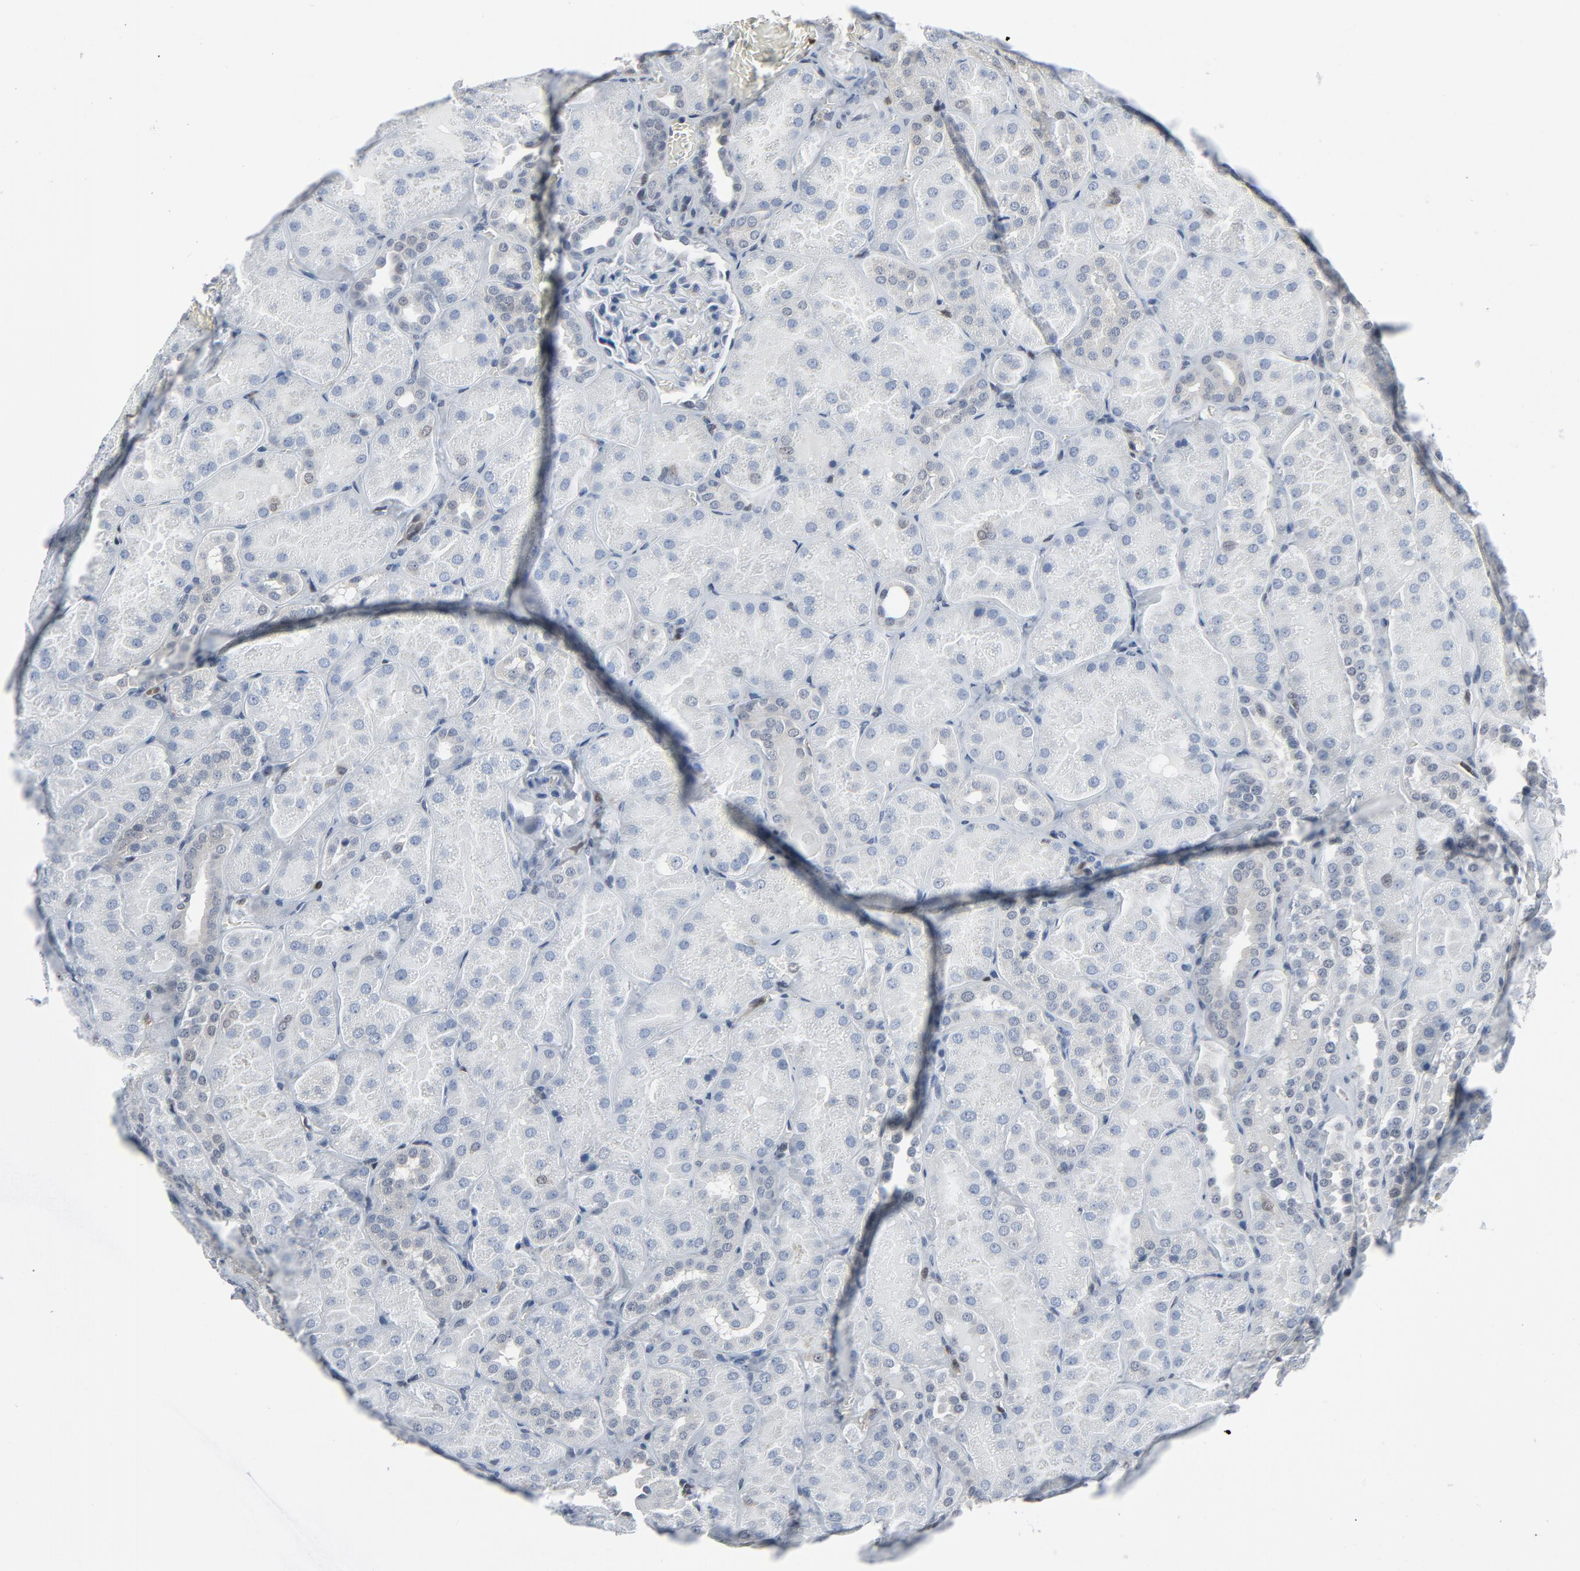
{"staining": {"intensity": "negative", "quantity": "none", "location": "none"}, "tissue": "kidney", "cell_type": "Cells in glomeruli", "image_type": "normal", "snomed": [{"axis": "morphology", "description": "Normal tissue, NOS"}, {"axis": "topography", "description": "Kidney"}], "caption": "Human kidney stained for a protein using immunohistochemistry (IHC) demonstrates no expression in cells in glomeruli.", "gene": "STAT5A", "patient": {"sex": "male", "age": 28}}